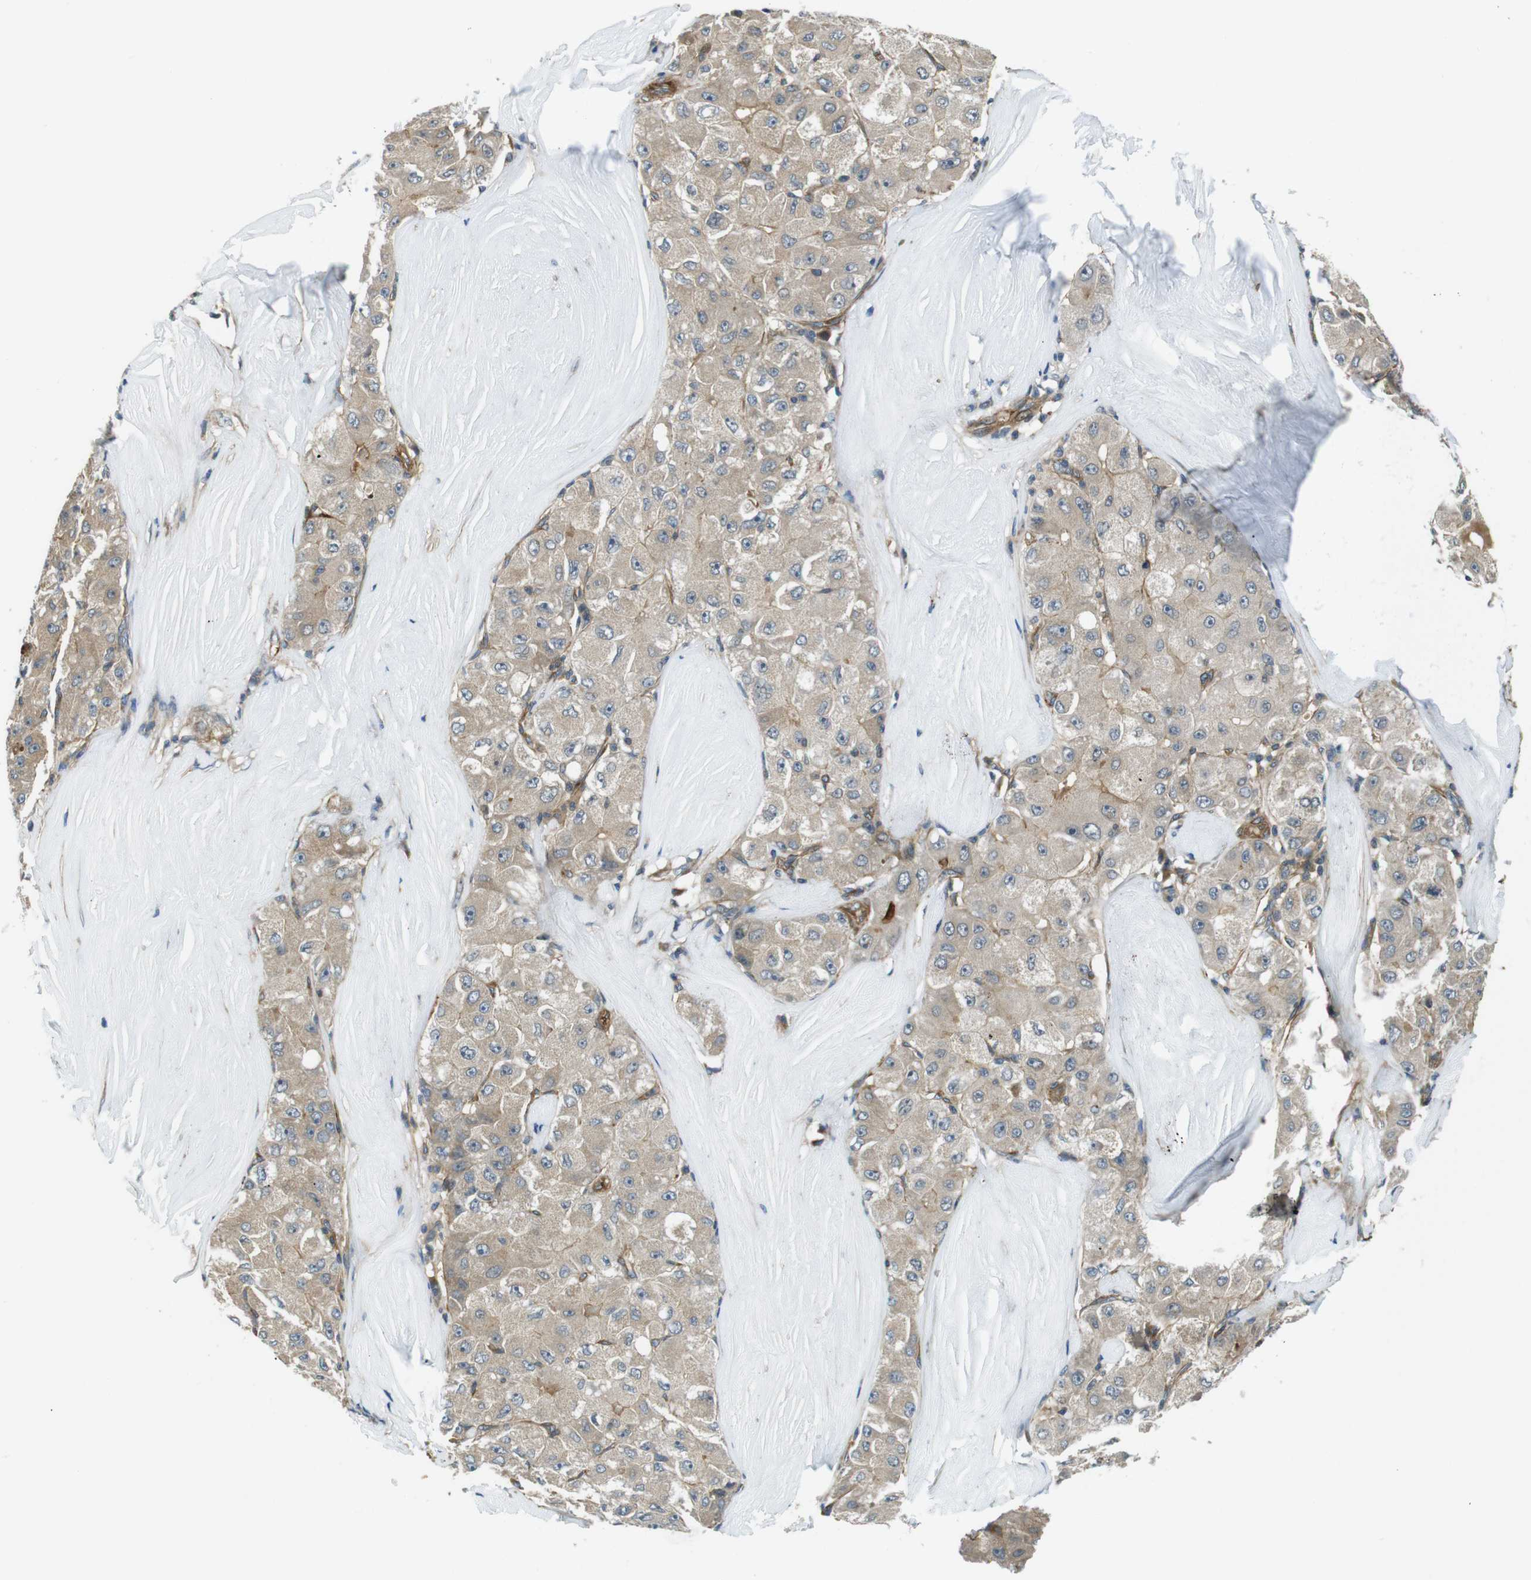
{"staining": {"intensity": "weak", "quantity": ">75%", "location": "cytoplasmic/membranous"}, "tissue": "liver cancer", "cell_type": "Tumor cells", "image_type": "cancer", "snomed": [{"axis": "morphology", "description": "Carcinoma, Hepatocellular, NOS"}, {"axis": "topography", "description": "Liver"}], "caption": "Immunohistochemistry (IHC) micrograph of neoplastic tissue: human liver hepatocellular carcinoma stained using IHC shows low levels of weak protein expression localized specifically in the cytoplasmic/membranous of tumor cells, appearing as a cytoplasmic/membranous brown color.", "gene": "TSC1", "patient": {"sex": "male", "age": 80}}